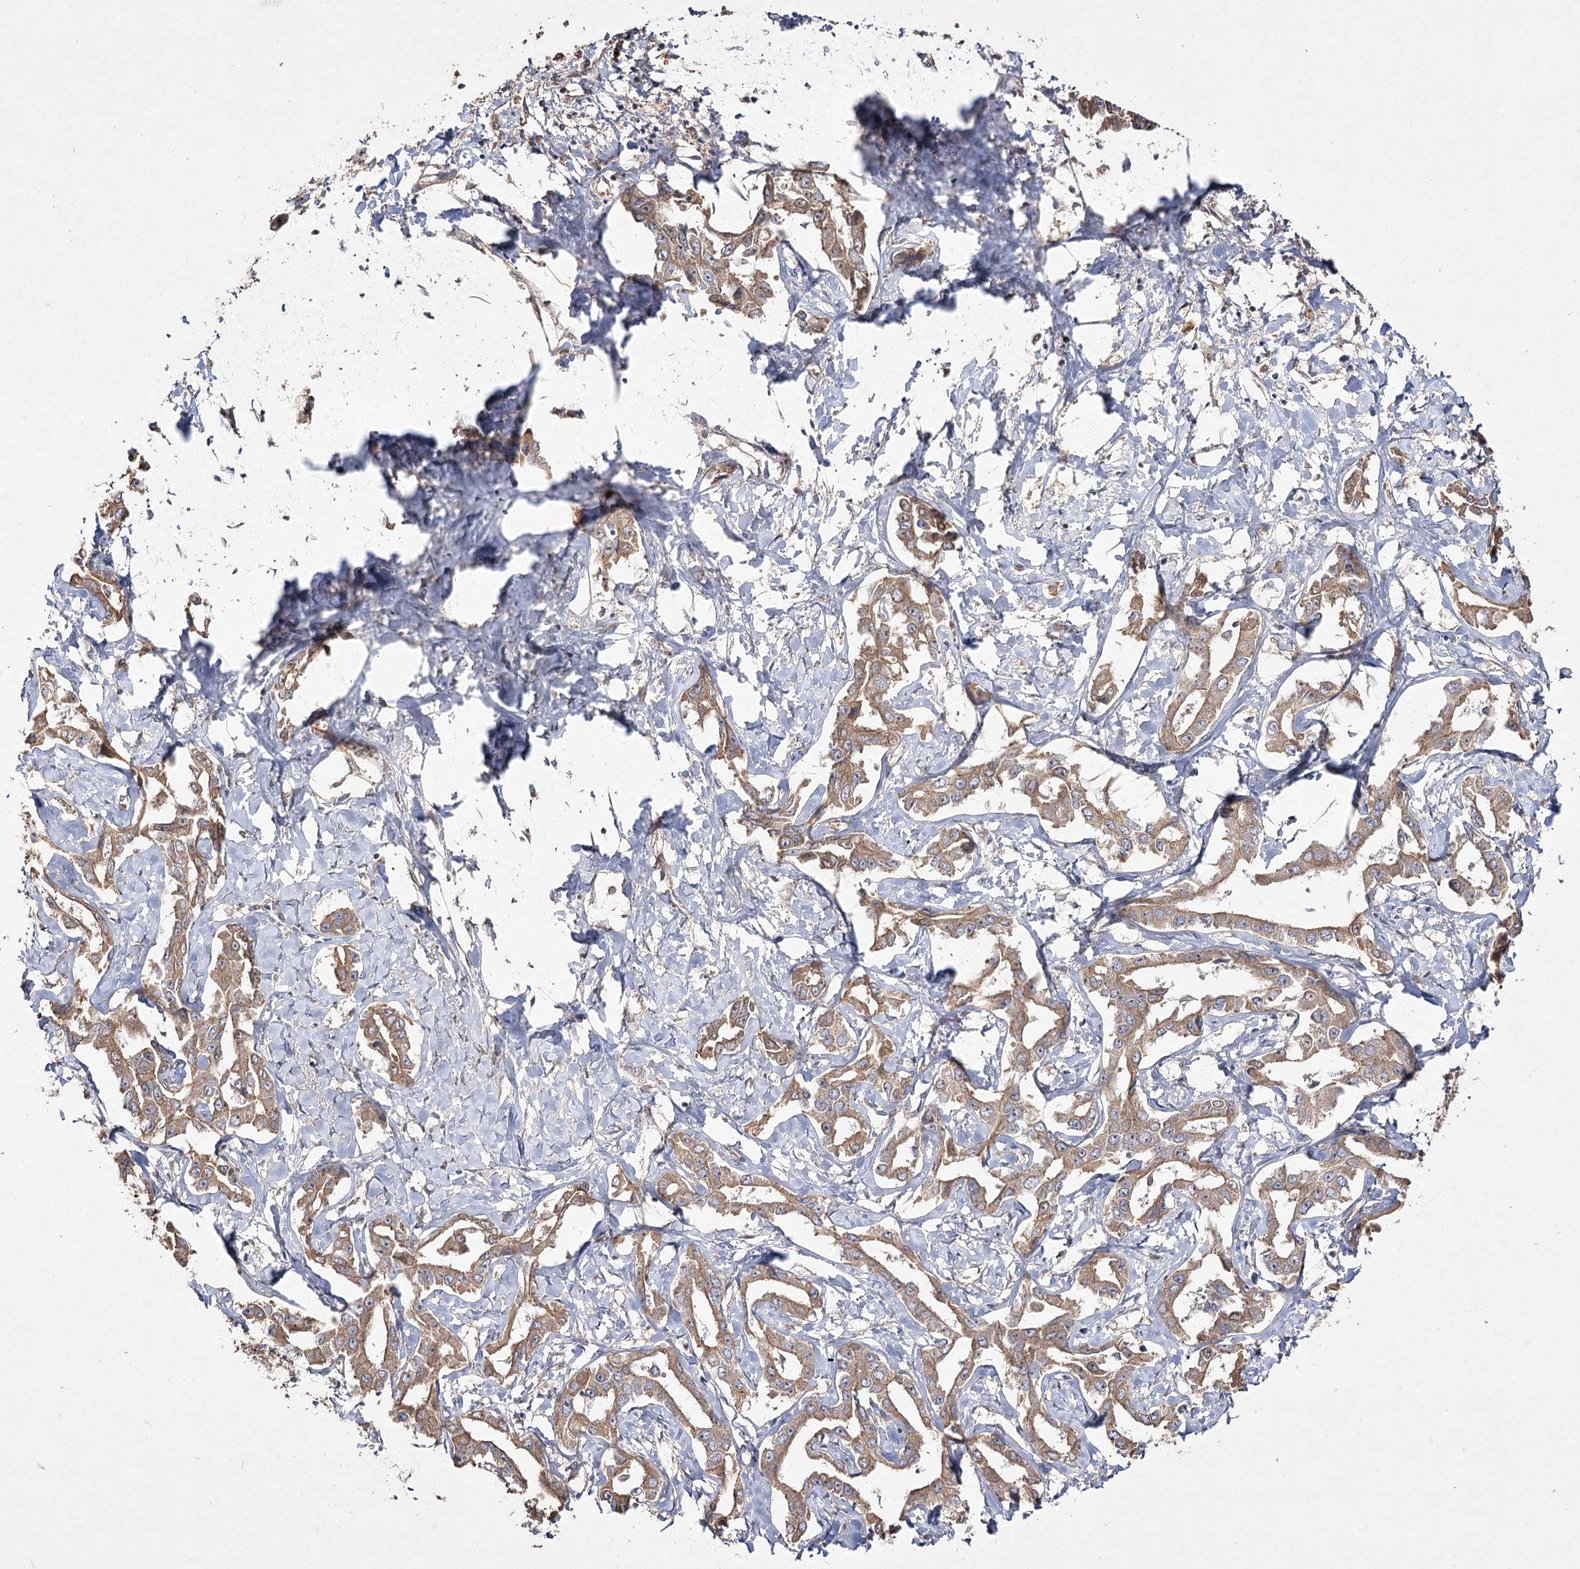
{"staining": {"intensity": "moderate", "quantity": ">75%", "location": "cytoplasmic/membranous"}, "tissue": "liver cancer", "cell_type": "Tumor cells", "image_type": "cancer", "snomed": [{"axis": "morphology", "description": "Cholangiocarcinoma"}, {"axis": "topography", "description": "Liver"}], "caption": "Moderate cytoplasmic/membranous positivity for a protein is seen in about >75% of tumor cells of liver cholangiocarcinoma using immunohistochemistry.", "gene": "FANCL", "patient": {"sex": "male", "age": 59}}